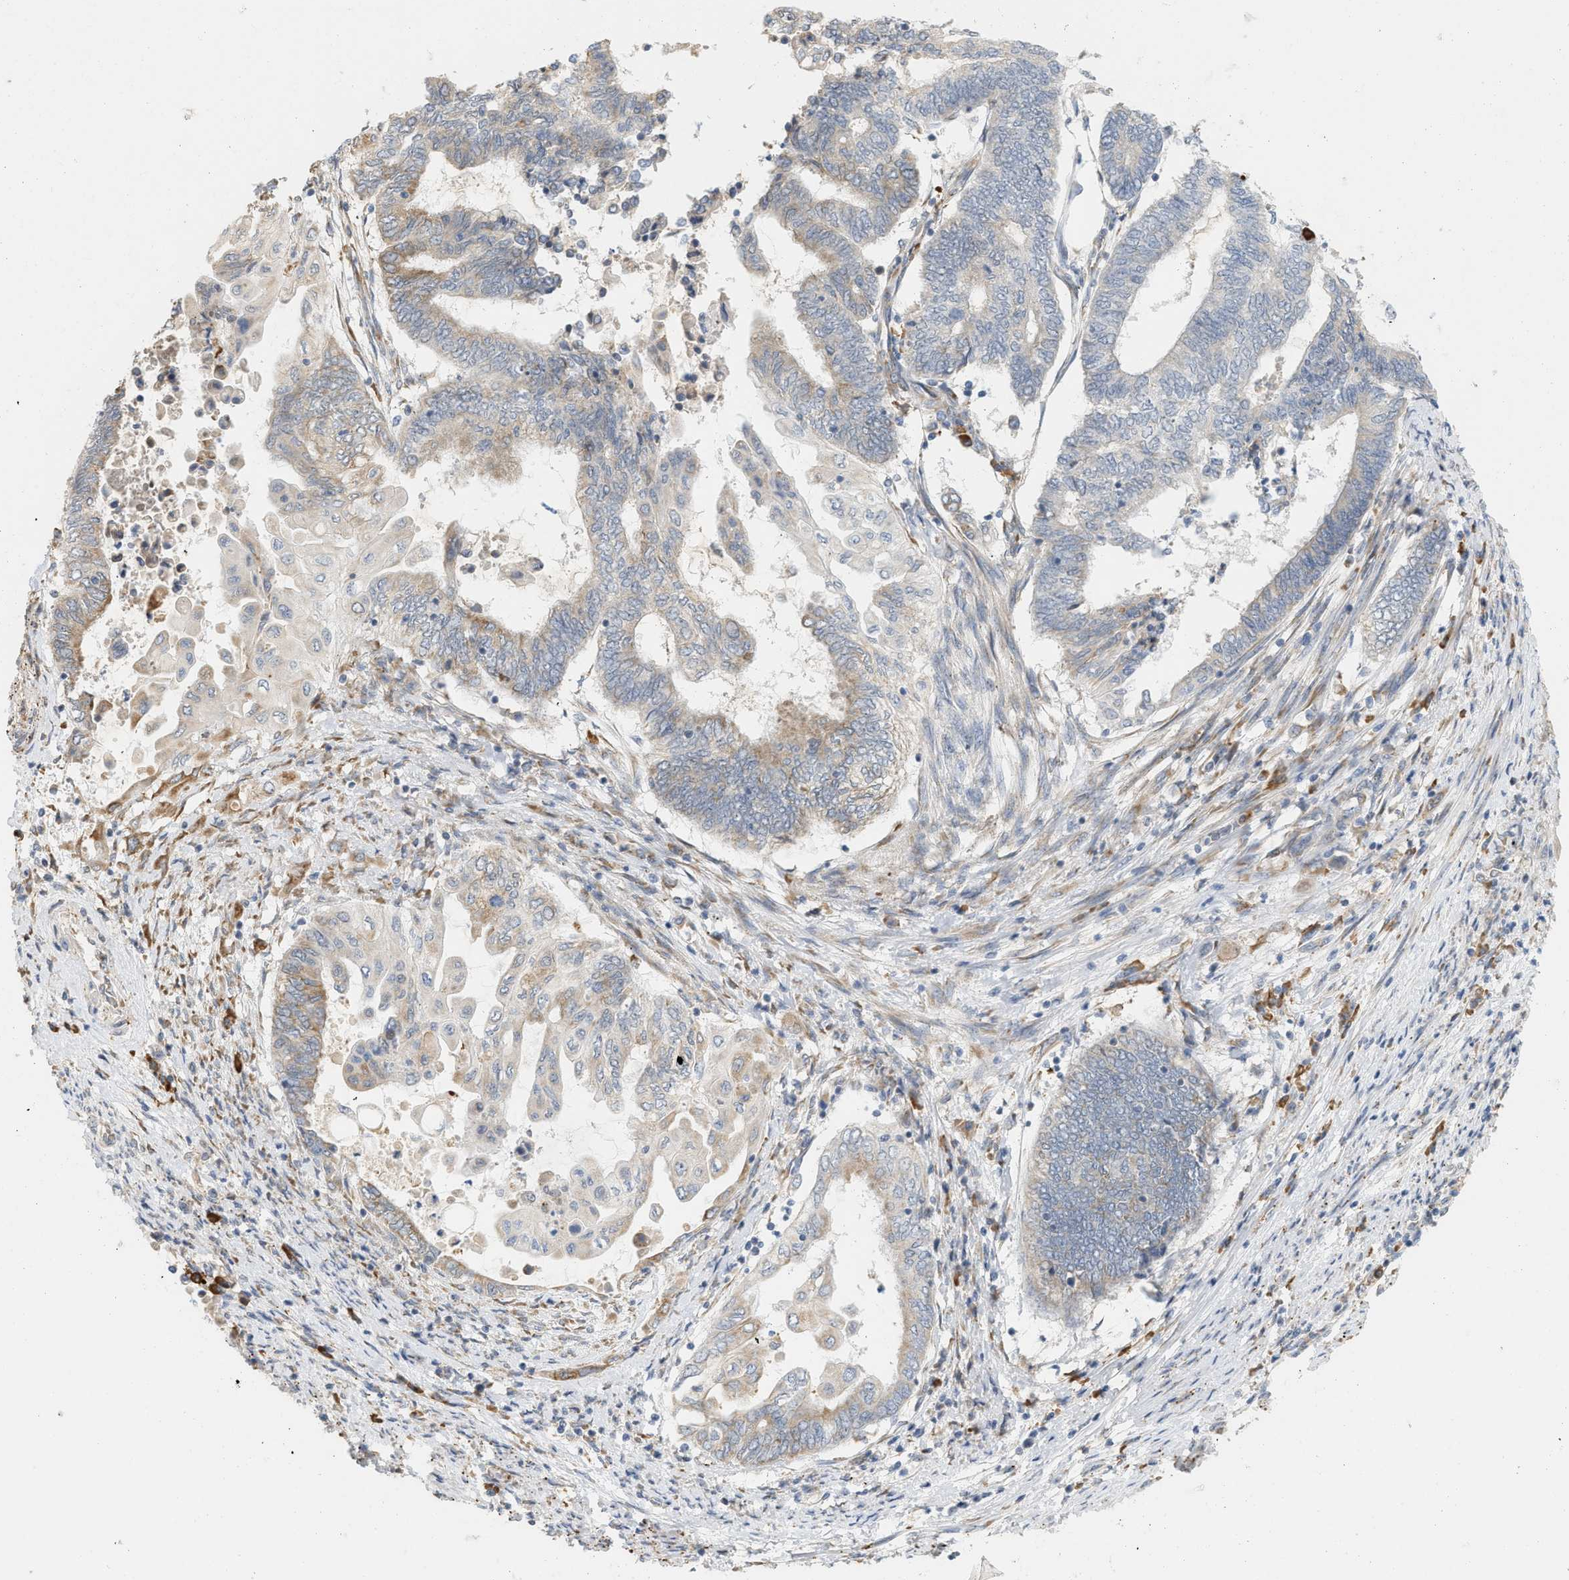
{"staining": {"intensity": "weak", "quantity": "25%-75%", "location": "cytoplasmic/membranous"}, "tissue": "endometrial cancer", "cell_type": "Tumor cells", "image_type": "cancer", "snomed": [{"axis": "morphology", "description": "Adenocarcinoma, NOS"}, {"axis": "topography", "description": "Uterus"}, {"axis": "topography", "description": "Endometrium"}], "caption": "Protein staining exhibits weak cytoplasmic/membranous expression in approximately 25%-75% of tumor cells in endometrial cancer (adenocarcinoma). (IHC, brightfield microscopy, high magnification).", "gene": "SVOP", "patient": {"sex": "female", "age": 70}}